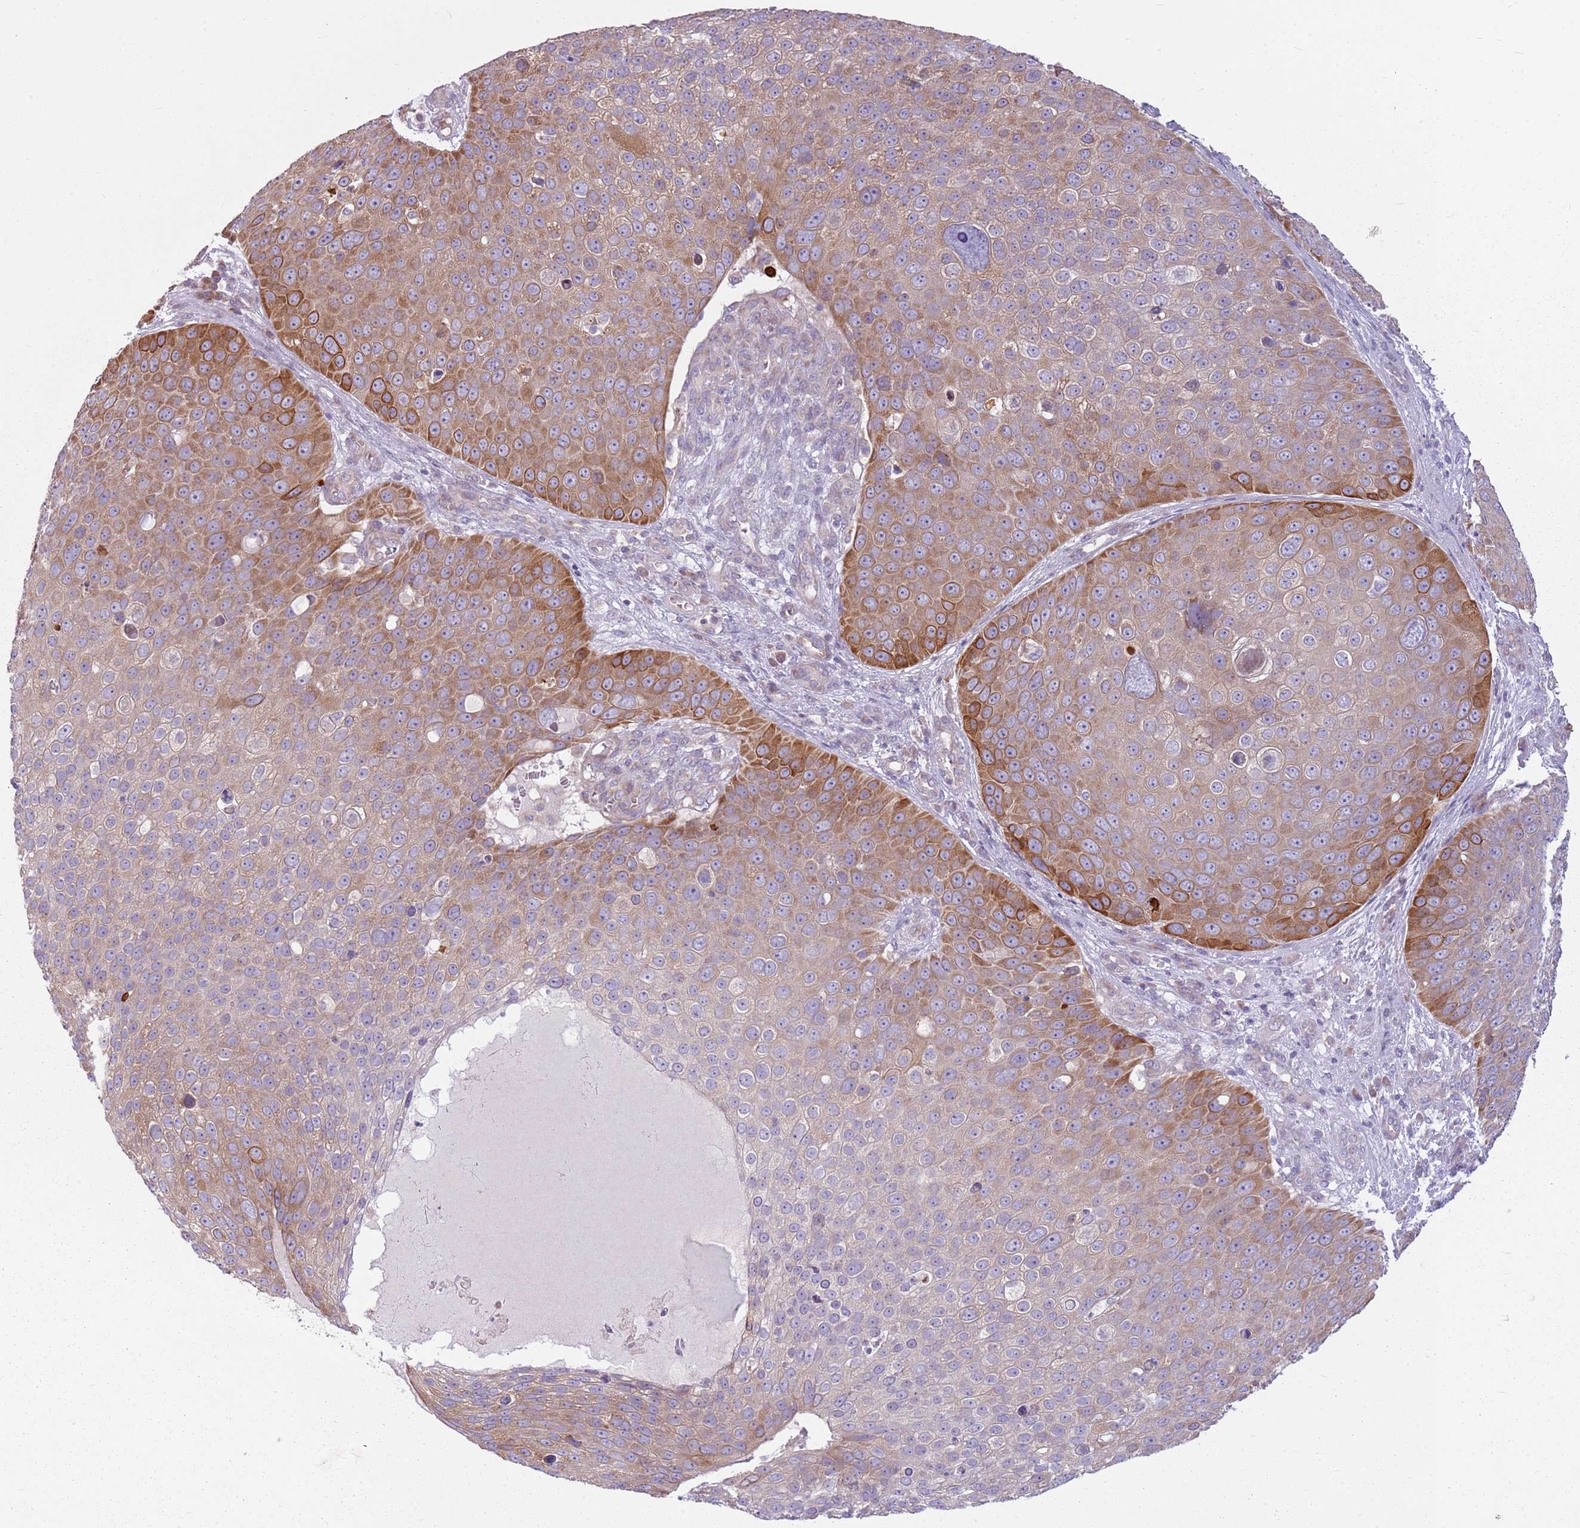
{"staining": {"intensity": "moderate", "quantity": "25%-75%", "location": "cytoplasmic/membranous"}, "tissue": "skin cancer", "cell_type": "Tumor cells", "image_type": "cancer", "snomed": [{"axis": "morphology", "description": "Squamous cell carcinoma, NOS"}, {"axis": "topography", "description": "Skin"}], "caption": "There is medium levels of moderate cytoplasmic/membranous staining in tumor cells of skin cancer, as demonstrated by immunohistochemical staining (brown color).", "gene": "HSPA14", "patient": {"sex": "male", "age": 71}}